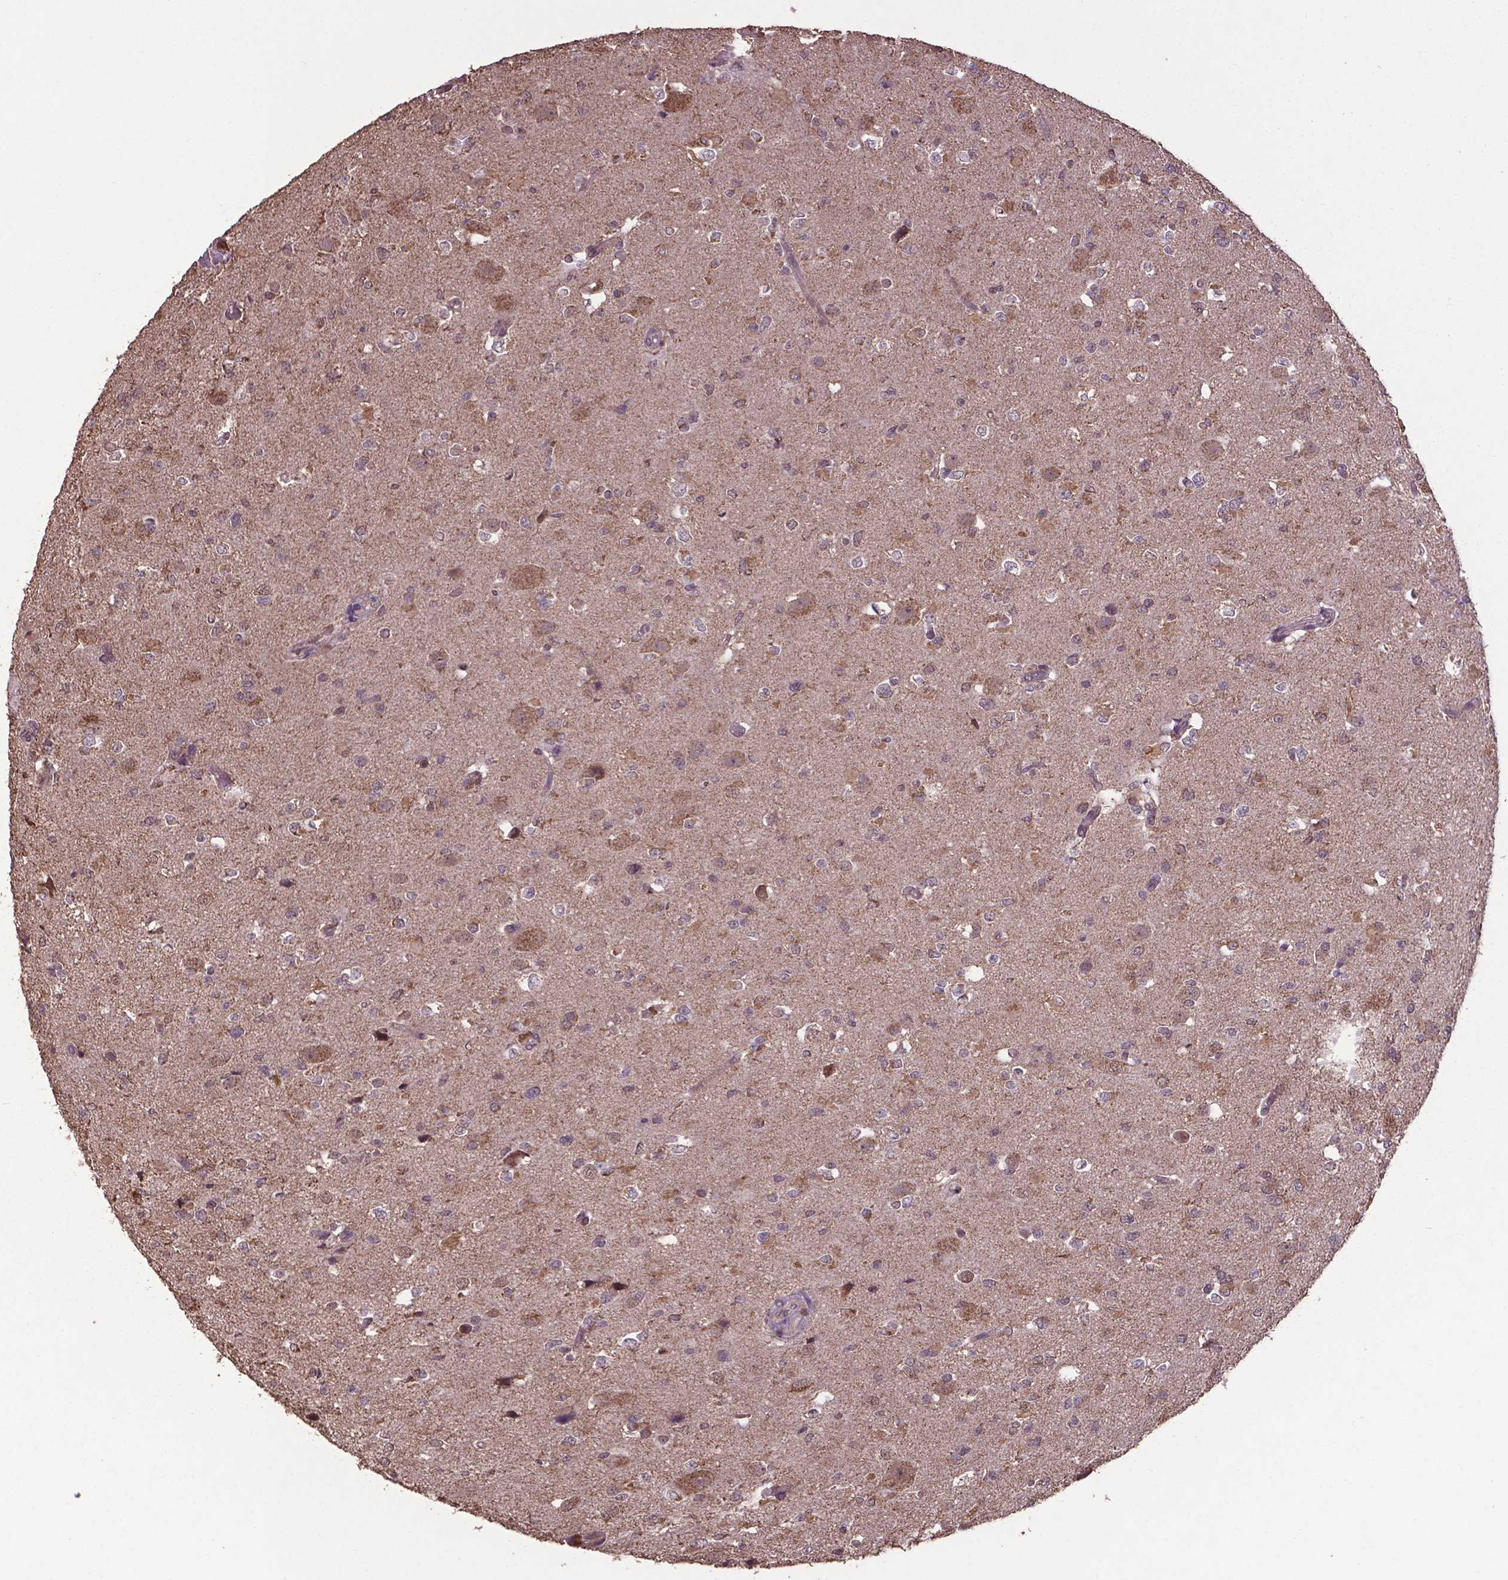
{"staining": {"intensity": "weak", "quantity": "25%-75%", "location": "cytoplasmic/membranous,nuclear"}, "tissue": "glioma", "cell_type": "Tumor cells", "image_type": "cancer", "snomed": [{"axis": "morphology", "description": "Glioma, malignant, Low grade"}, {"axis": "topography", "description": "Brain"}], "caption": "The image exhibits immunohistochemical staining of glioma. There is weak cytoplasmic/membranous and nuclear staining is identified in about 25%-75% of tumor cells. The protein is stained brown, and the nuclei are stained in blue (DAB (3,3'-diaminobenzidine) IHC with brightfield microscopy, high magnification).", "gene": "DCAF1", "patient": {"sex": "female", "age": 32}}